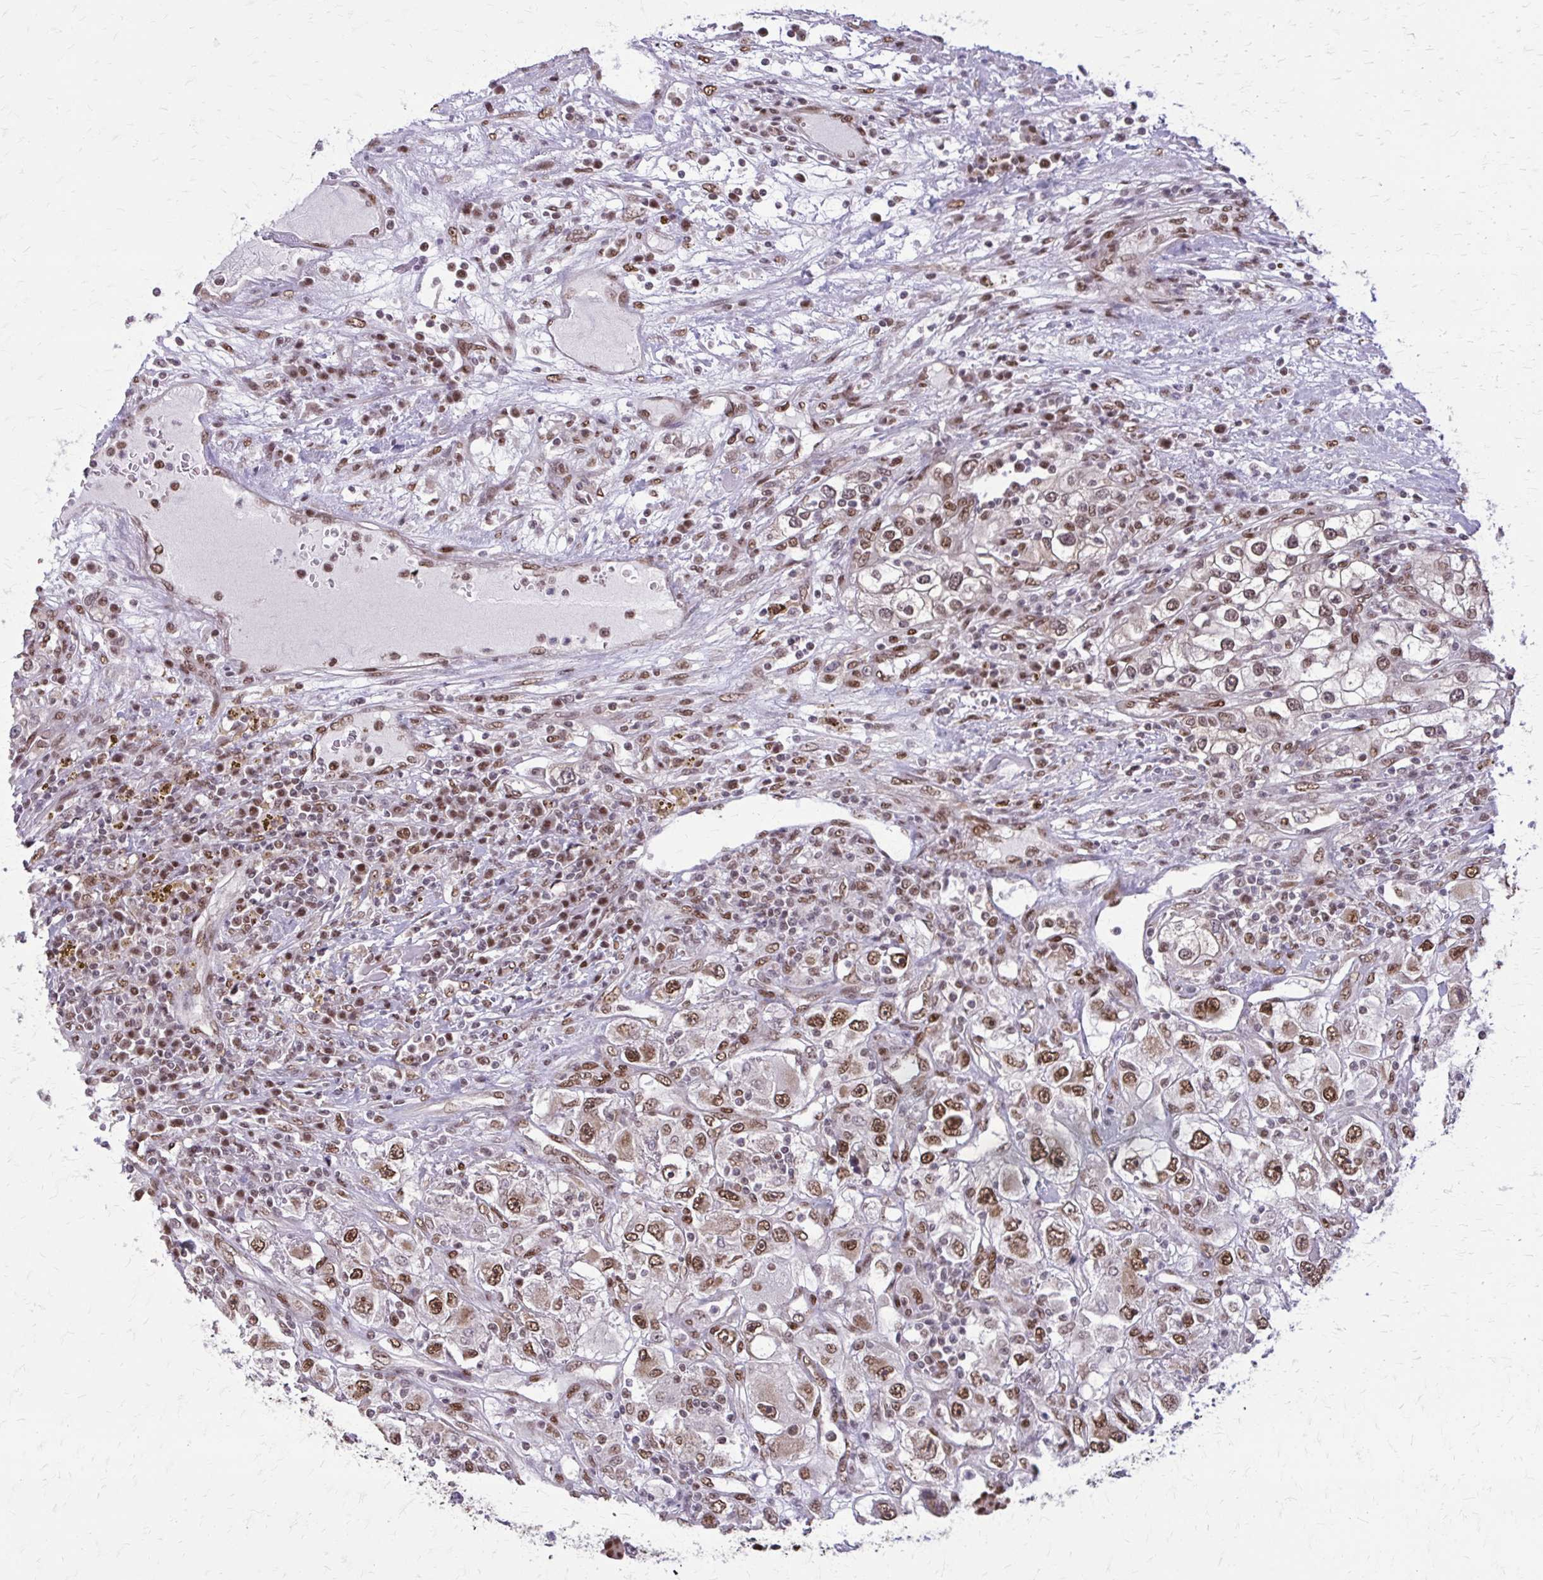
{"staining": {"intensity": "moderate", "quantity": ">75%", "location": "nuclear"}, "tissue": "renal cancer", "cell_type": "Tumor cells", "image_type": "cancer", "snomed": [{"axis": "morphology", "description": "Adenocarcinoma, NOS"}, {"axis": "topography", "description": "Kidney"}], "caption": "DAB (3,3'-diaminobenzidine) immunohistochemical staining of renal adenocarcinoma displays moderate nuclear protein expression in about >75% of tumor cells.", "gene": "TTF1", "patient": {"sex": "female", "age": 52}}